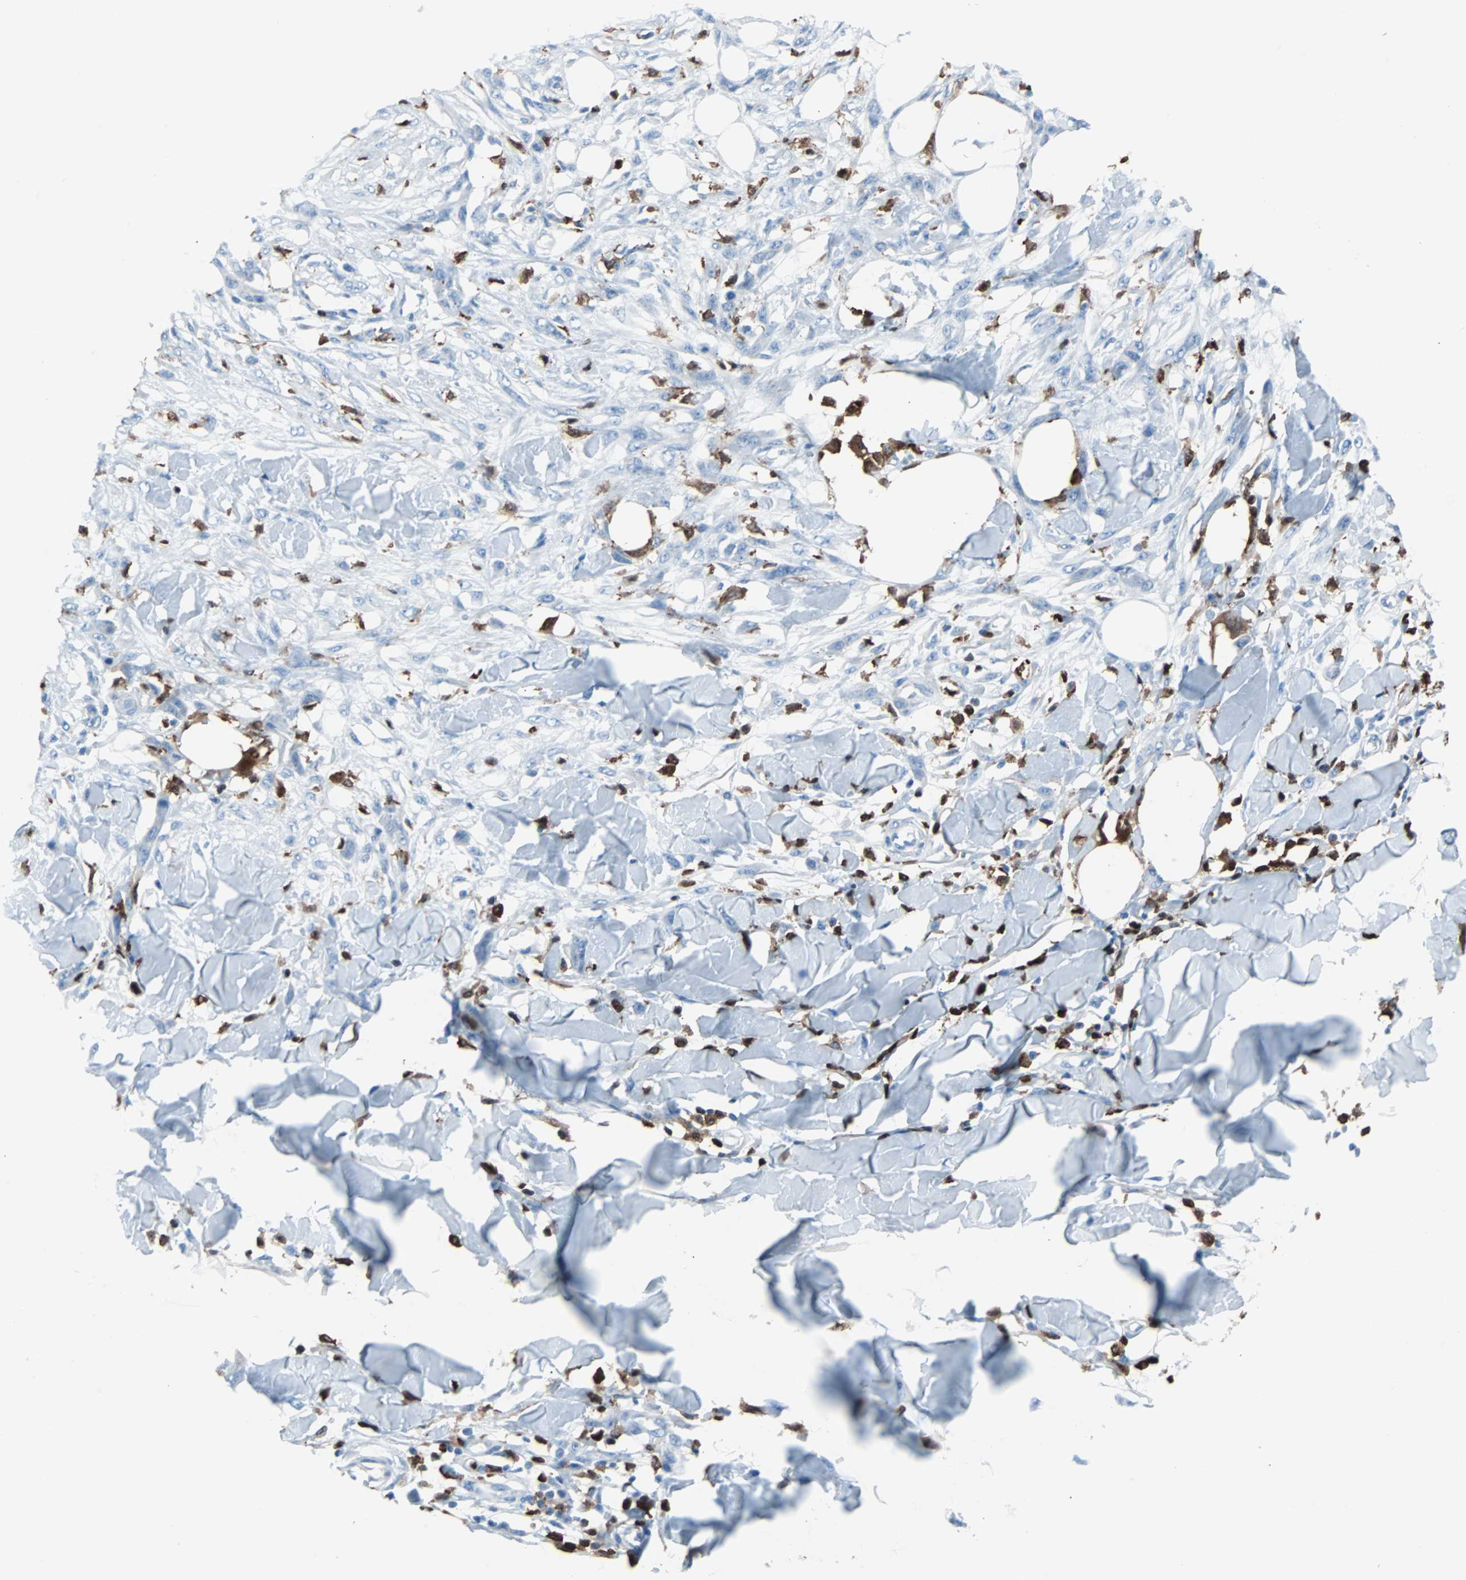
{"staining": {"intensity": "negative", "quantity": "none", "location": "none"}, "tissue": "skin cancer", "cell_type": "Tumor cells", "image_type": "cancer", "snomed": [{"axis": "morphology", "description": "Normal tissue, NOS"}, {"axis": "morphology", "description": "Squamous cell carcinoma, NOS"}, {"axis": "topography", "description": "Skin"}], "caption": "Micrograph shows no significant protein positivity in tumor cells of skin cancer (squamous cell carcinoma). (Immunohistochemistry (ihc), brightfield microscopy, high magnification).", "gene": "SYK", "patient": {"sex": "female", "age": 59}}